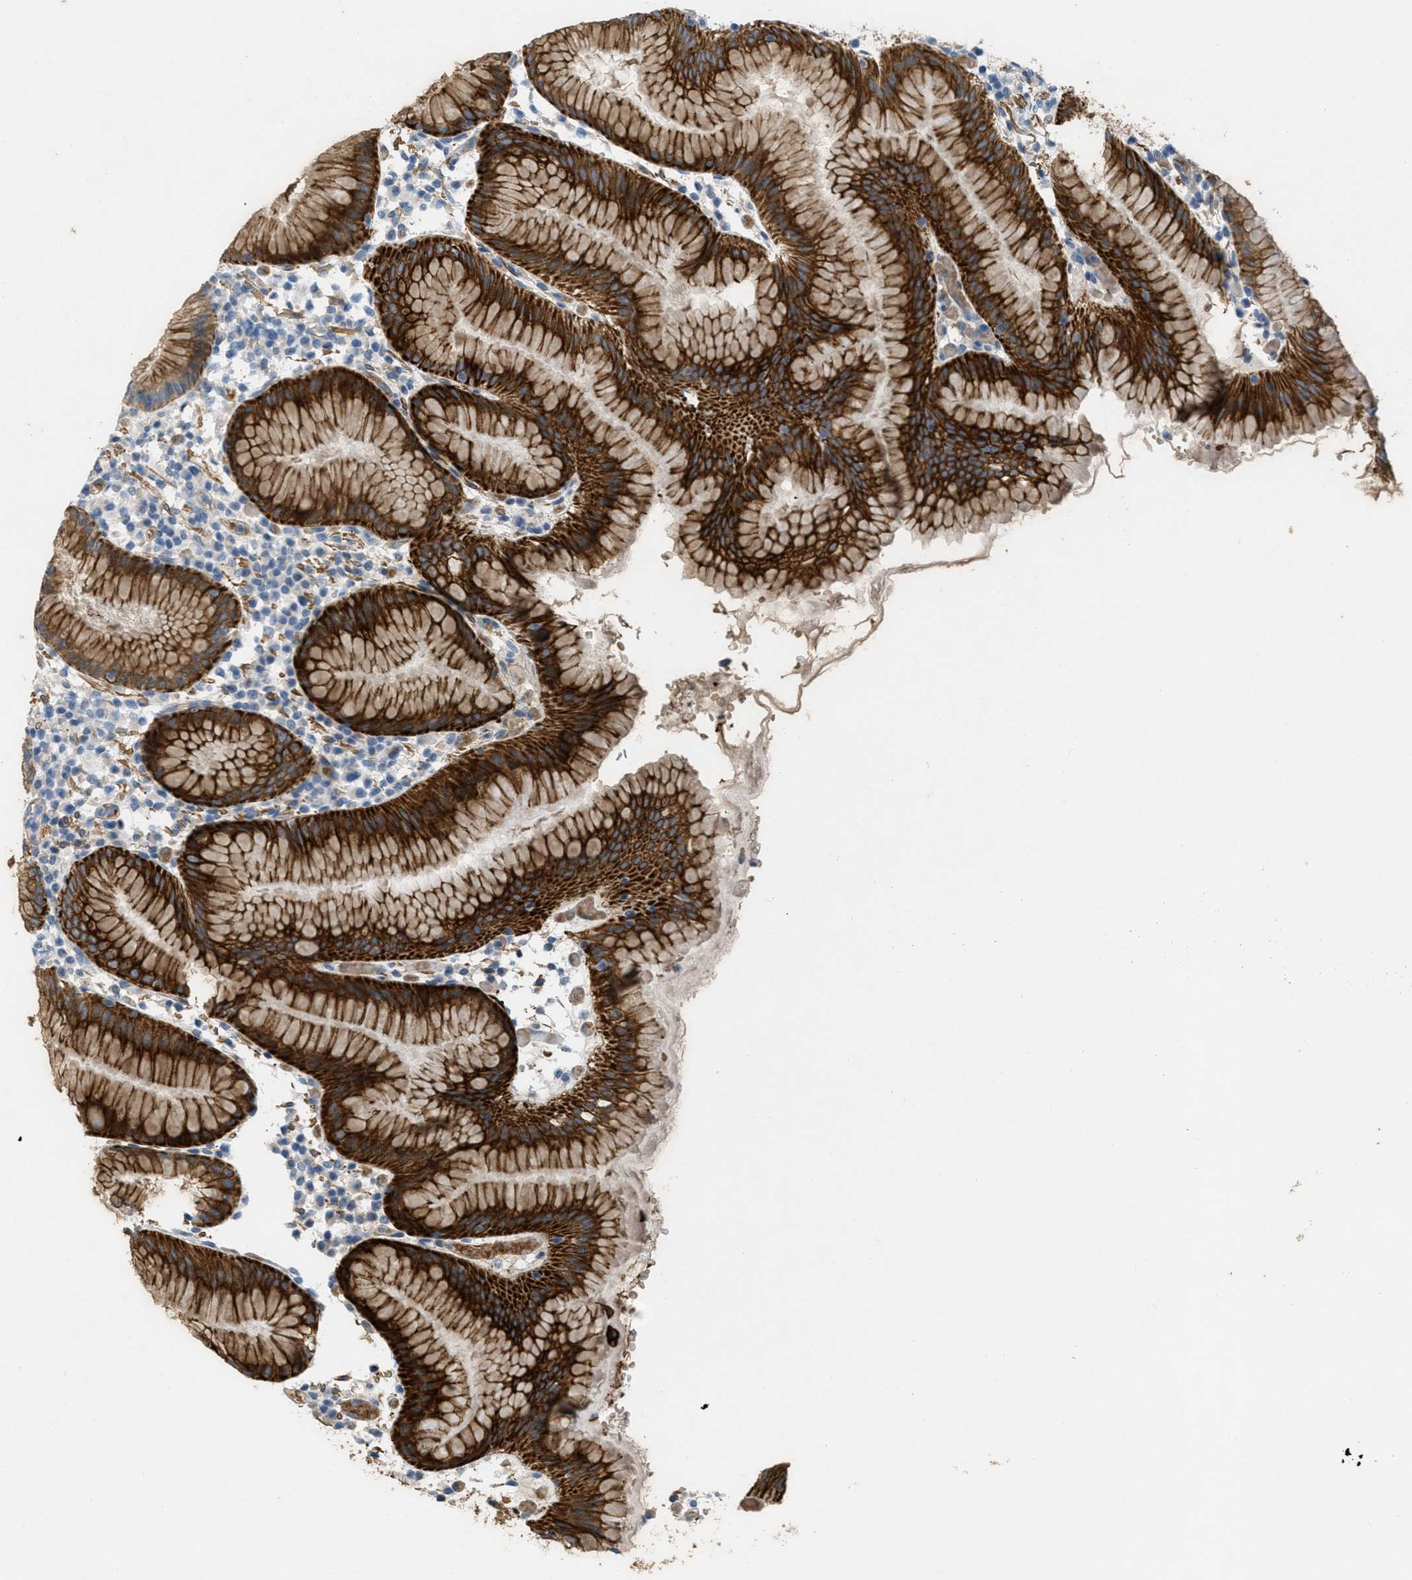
{"staining": {"intensity": "strong", "quantity": ">75%", "location": "cytoplasmic/membranous"}, "tissue": "stomach", "cell_type": "Glandular cells", "image_type": "normal", "snomed": [{"axis": "morphology", "description": "Normal tissue, NOS"}, {"axis": "topography", "description": "Stomach"}, {"axis": "topography", "description": "Stomach, lower"}], "caption": "Unremarkable stomach displays strong cytoplasmic/membranous positivity in approximately >75% of glandular cells.", "gene": "MRS2", "patient": {"sex": "female", "age": 75}}